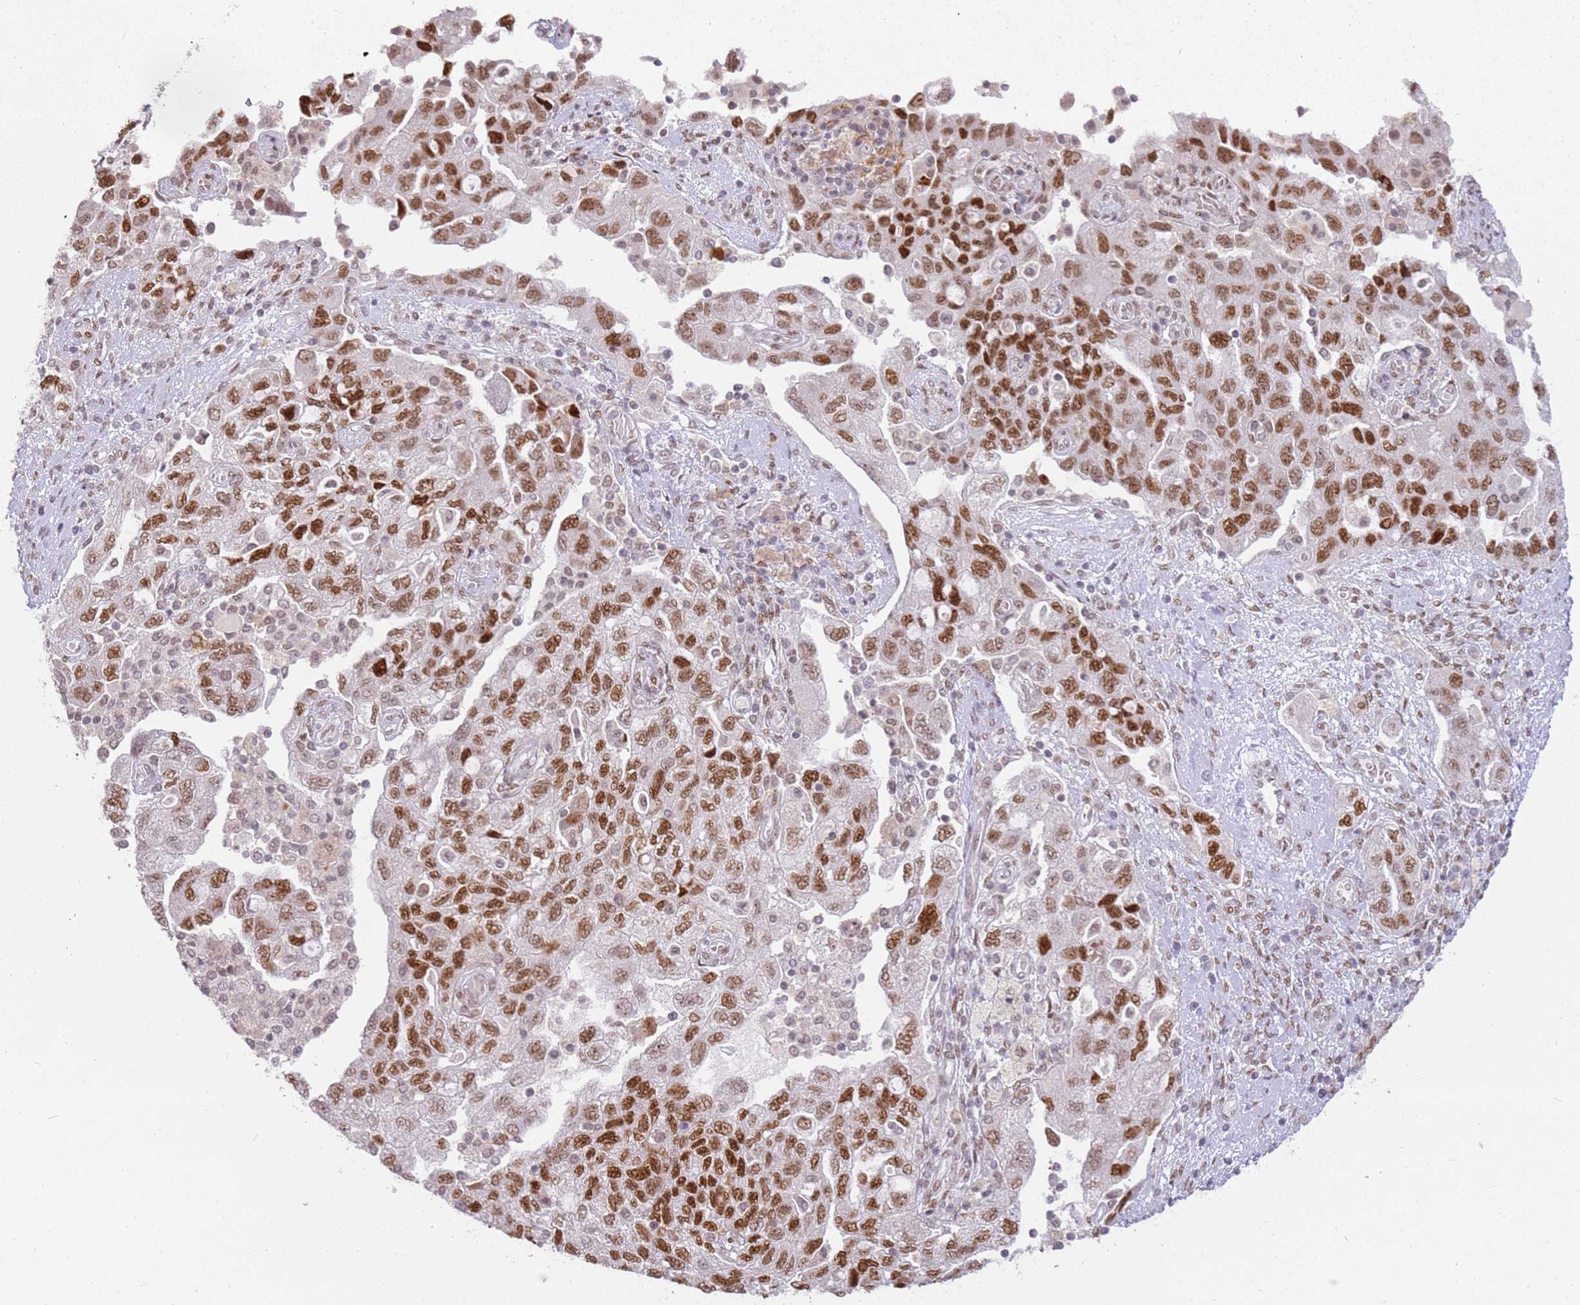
{"staining": {"intensity": "moderate", "quantity": ">75%", "location": "nuclear"}, "tissue": "ovarian cancer", "cell_type": "Tumor cells", "image_type": "cancer", "snomed": [{"axis": "morphology", "description": "Carcinoma, NOS"}, {"axis": "morphology", "description": "Cystadenocarcinoma, serous, NOS"}, {"axis": "topography", "description": "Ovary"}], "caption": "Protein staining reveals moderate nuclear positivity in about >75% of tumor cells in serous cystadenocarcinoma (ovarian).", "gene": "PHC2", "patient": {"sex": "female", "age": 69}}